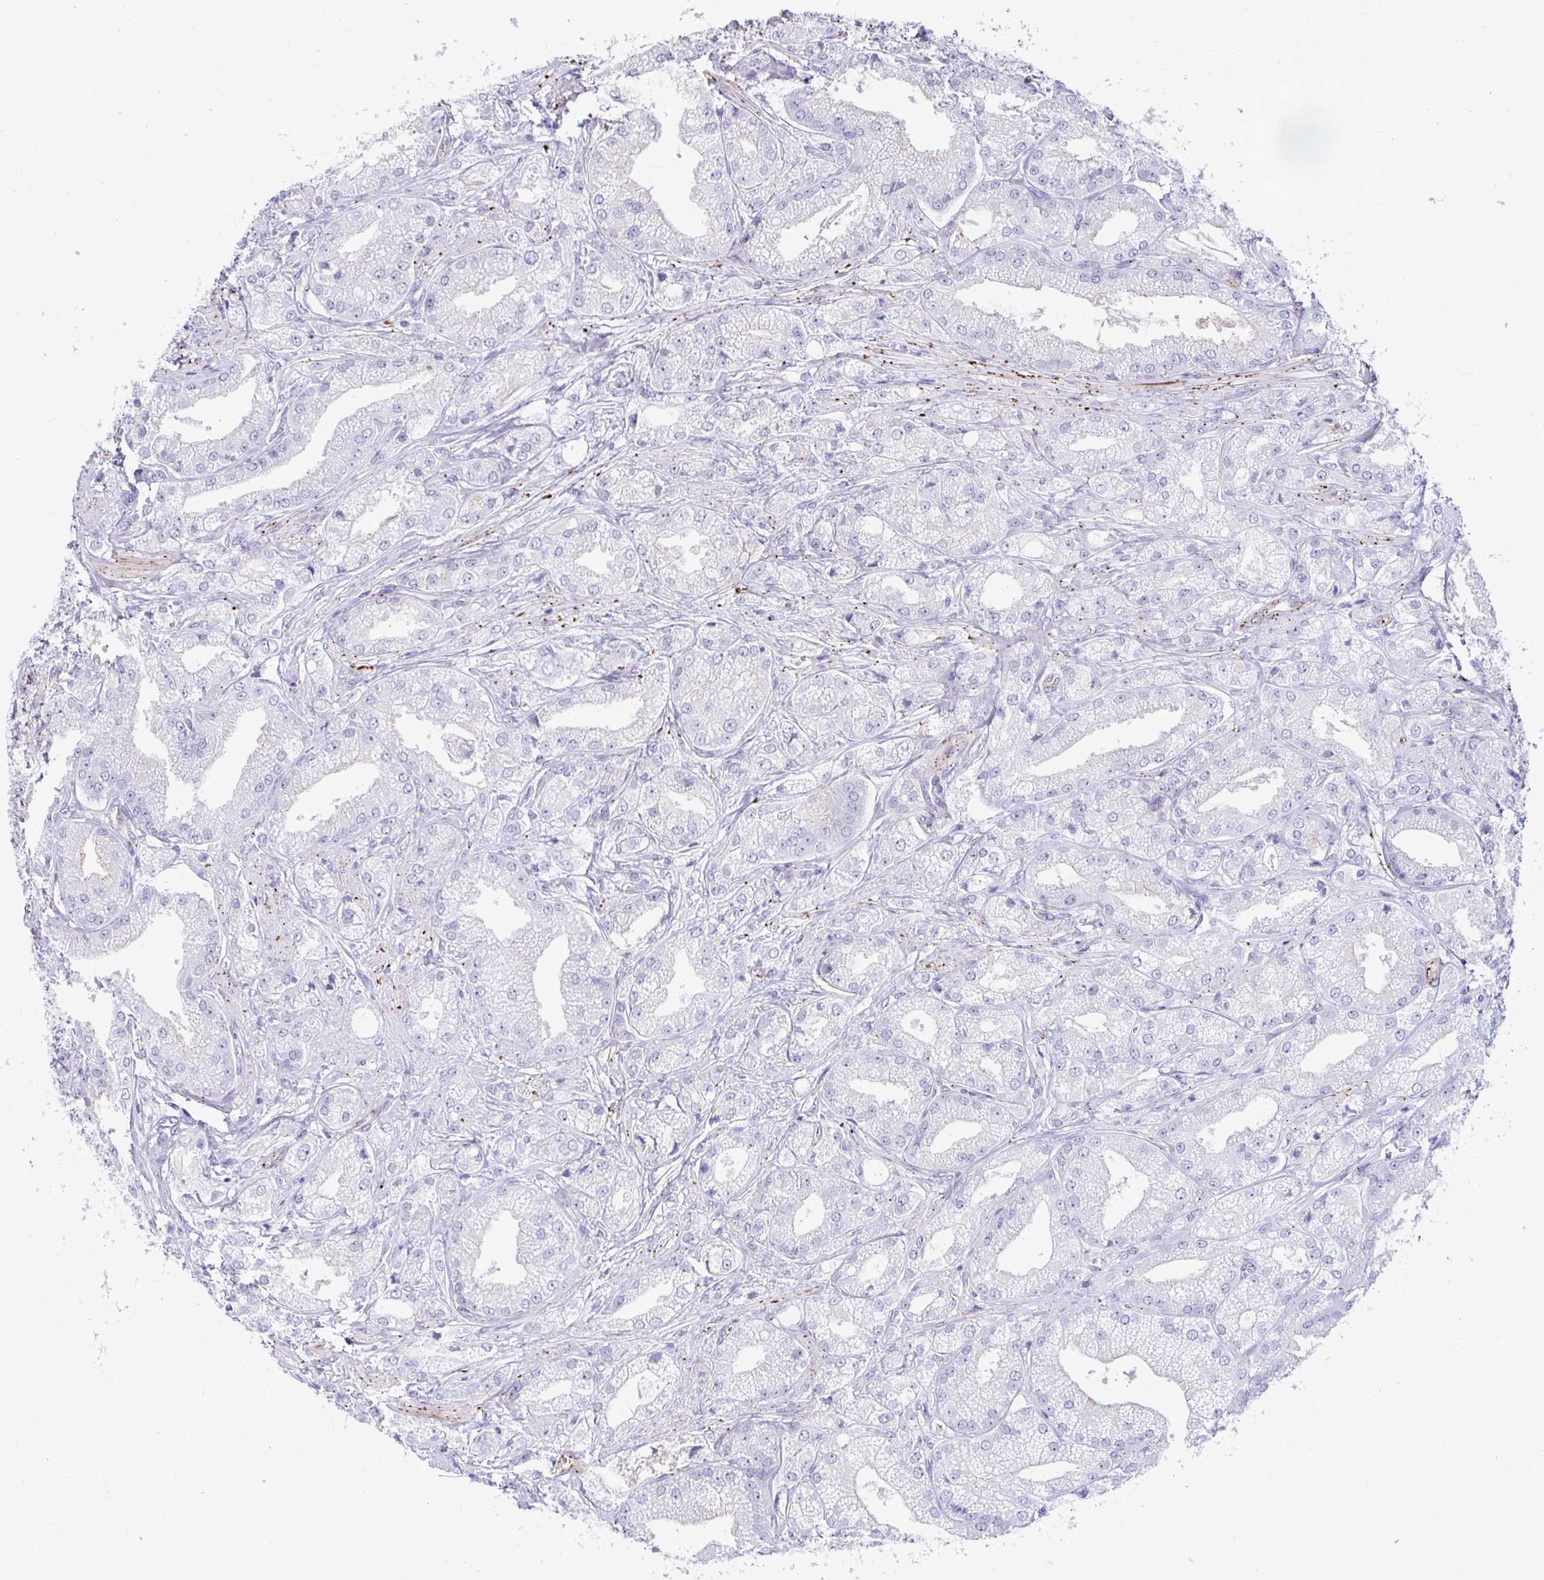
{"staining": {"intensity": "negative", "quantity": "none", "location": "none"}, "tissue": "prostate cancer", "cell_type": "Tumor cells", "image_type": "cancer", "snomed": [{"axis": "morphology", "description": "Adenocarcinoma, High grade"}, {"axis": "topography", "description": "Prostate"}], "caption": "DAB (3,3'-diaminobenzidine) immunohistochemical staining of human adenocarcinoma (high-grade) (prostate) shows no significant staining in tumor cells.", "gene": "UBL3", "patient": {"sex": "male", "age": 61}}